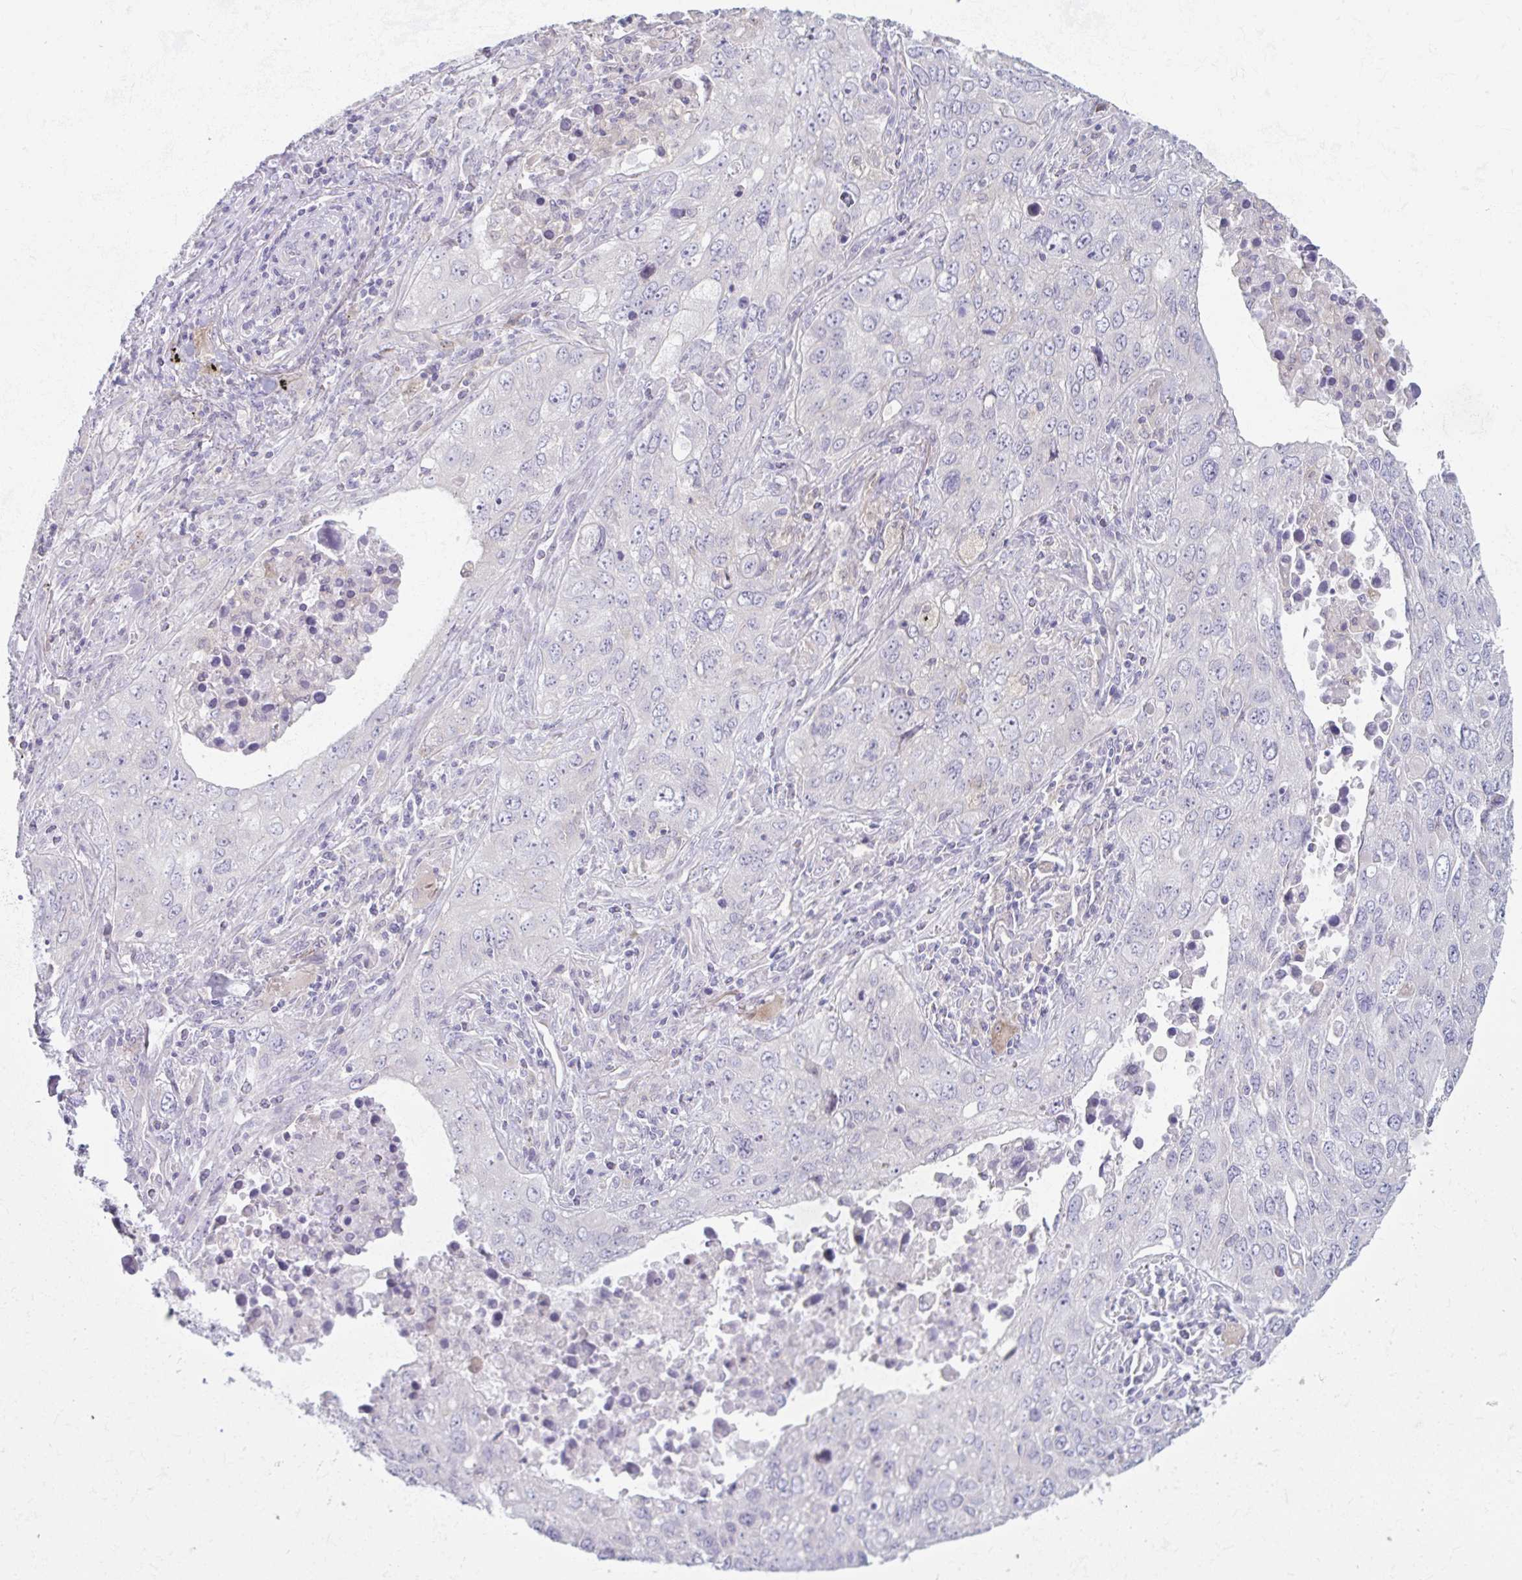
{"staining": {"intensity": "negative", "quantity": "none", "location": "none"}, "tissue": "lung cancer", "cell_type": "Tumor cells", "image_type": "cancer", "snomed": [{"axis": "morphology", "description": "Adenocarcinoma, NOS"}, {"axis": "morphology", "description": "Adenocarcinoma, metastatic, NOS"}, {"axis": "topography", "description": "Lymph node"}, {"axis": "topography", "description": "Lung"}], "caption": "DAB immunohistochemical staining of lung cancer exhibits no significant positivity in tumor cells.", "gene": "PTPRD", "patient": {"sex": "female", "age": 42}}